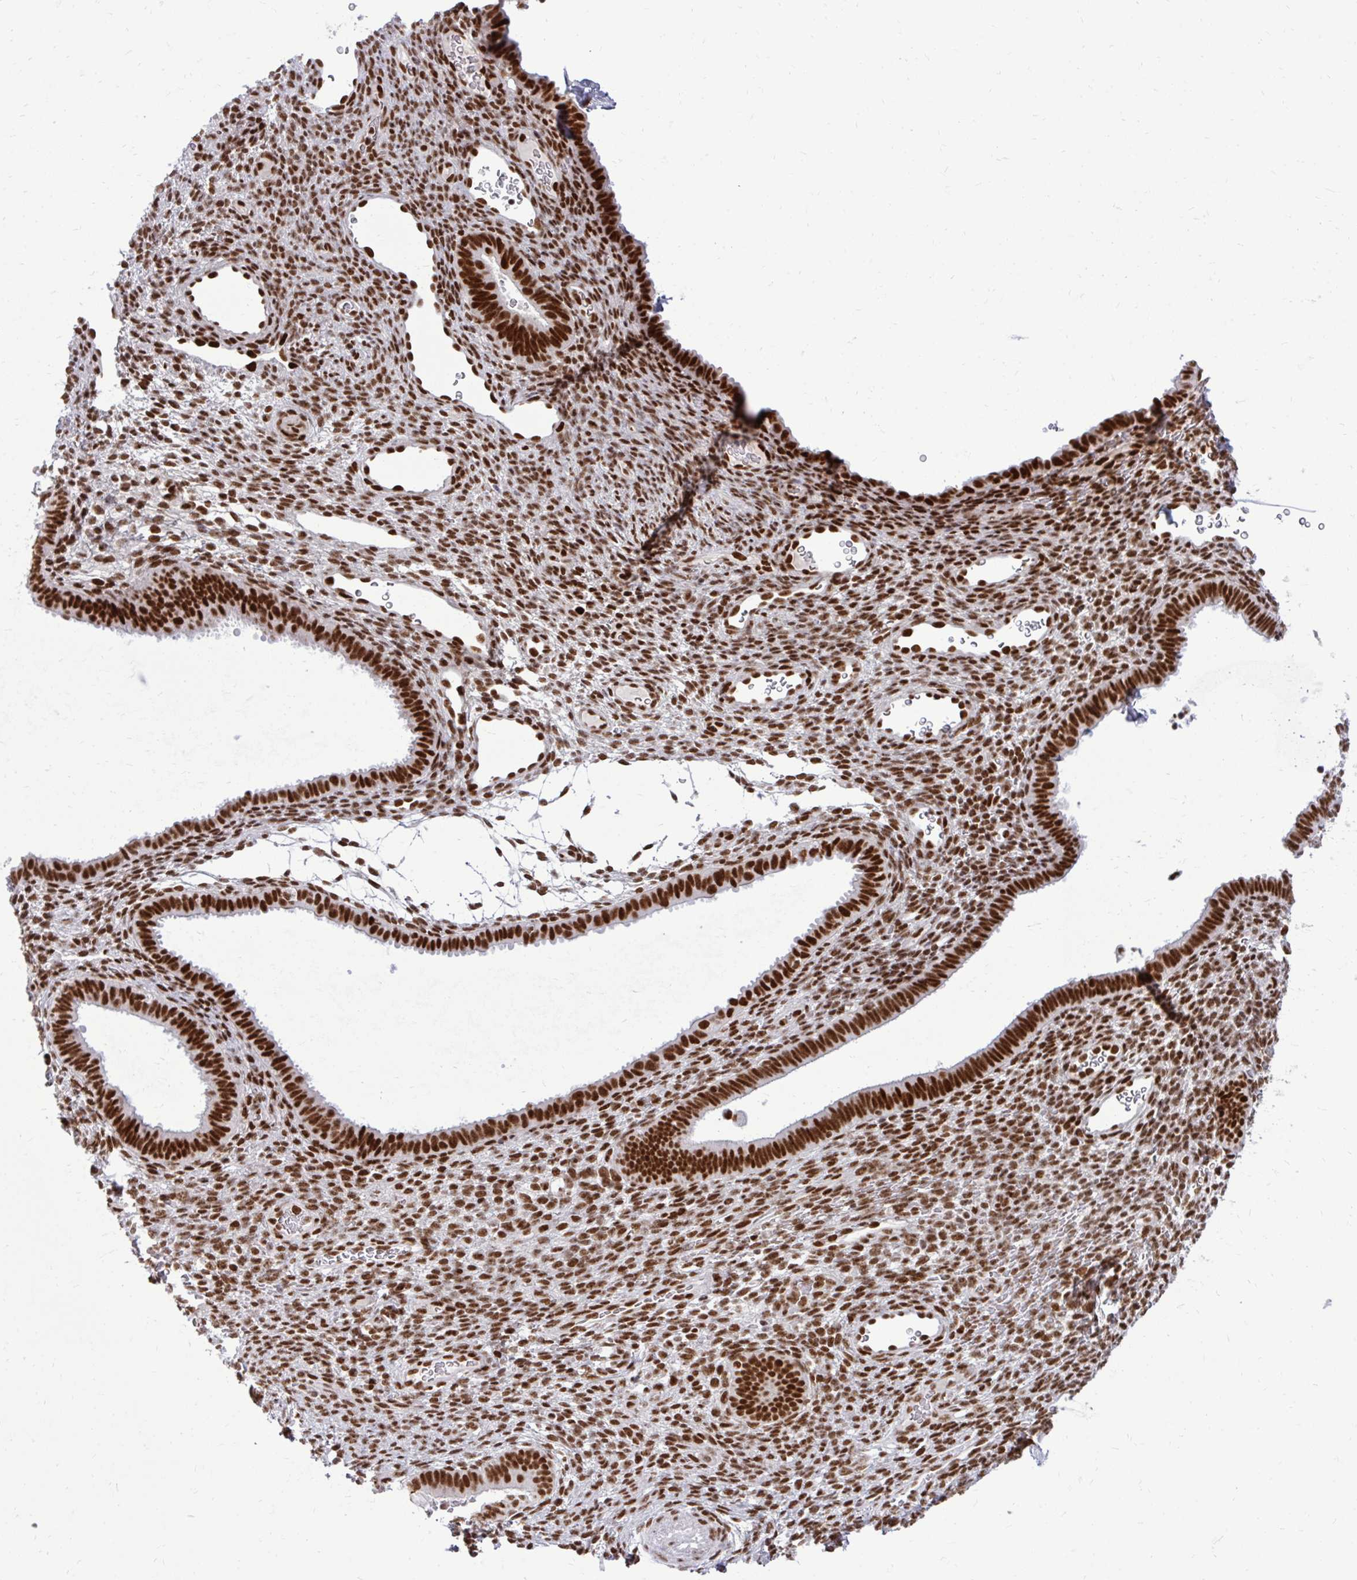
{"staining": {"intensity": "strong", "quantity": ">75%", "location": "nuclear"}, "tissue": "endometrium", "cell_type": "Cells in endometrial stroma", "image_type": "normal", "snomed": [{"axis": "morphology", "description": "Normal tissue, NOS"}, {"axis": "topography", "description": "Endometrium"}], "caption": "Cells in endometrial stroma exhibit high levels of strong nuclear staining in approximately >75% of cells in unremarkable human endometrium.", "gene": "CDYL", "patient": {"sex": "female", "age": 34}}